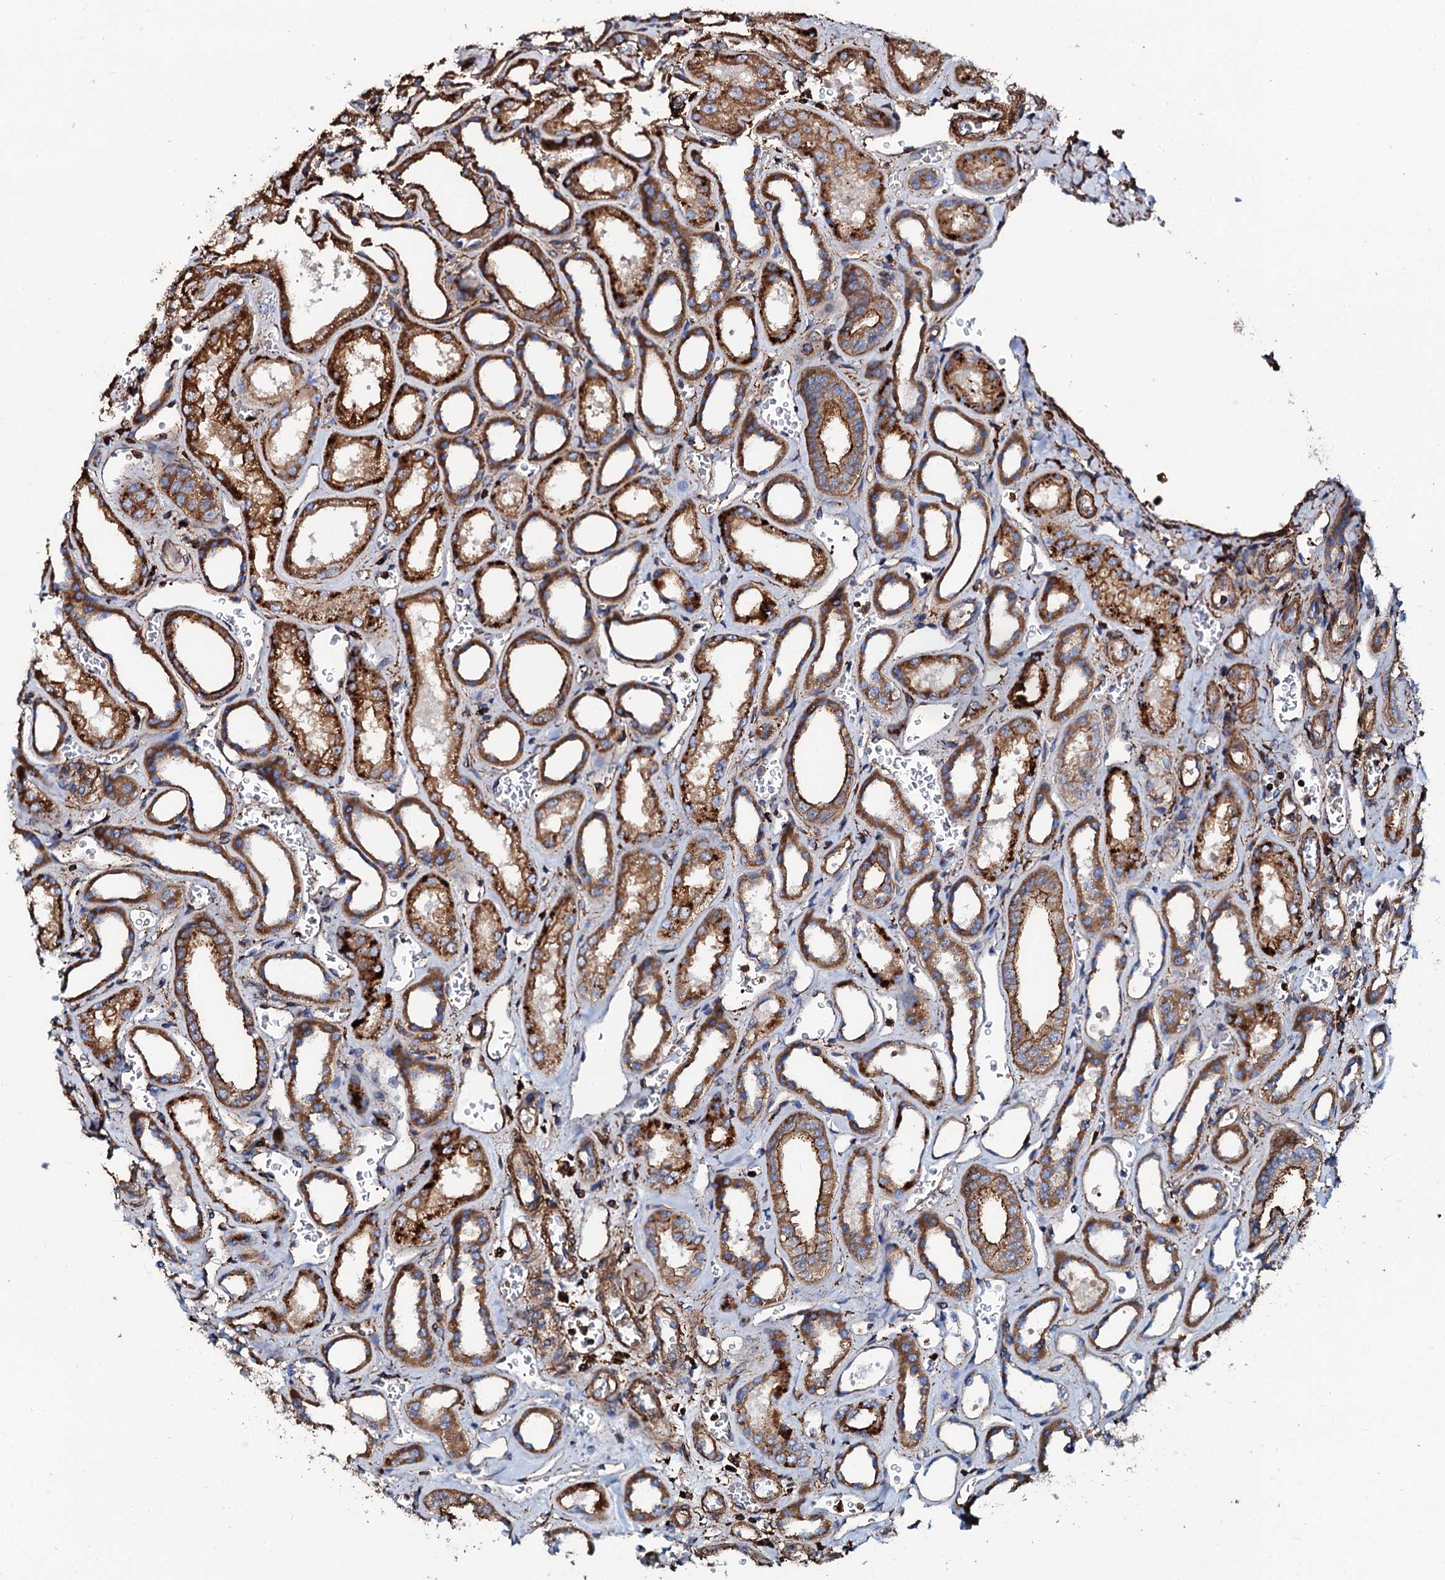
{"staining": {"intensity": "moderate", "quantity": ">75%", "location": "cytoplasmic/membranous"}, "tissue": "kidney", "cell_type": "Cells in glomeruli", "image_type": "normal", "snomed": [{"axis": "morphology", "description": "Normal tissue, NOS"}, {"axis": "morphology", "description": "Adenocarcinoma, NOS"}, {"axis": "topography", "description": "Kidney"}], "caption": "DAB immunohistochemical staining of benign kidney shows moderate cytoplasmic/membranous protein expression in about >75% of cells in glomeruli.", "gene": "INTS10", "patient": {"sex": "female", "age": 68}}